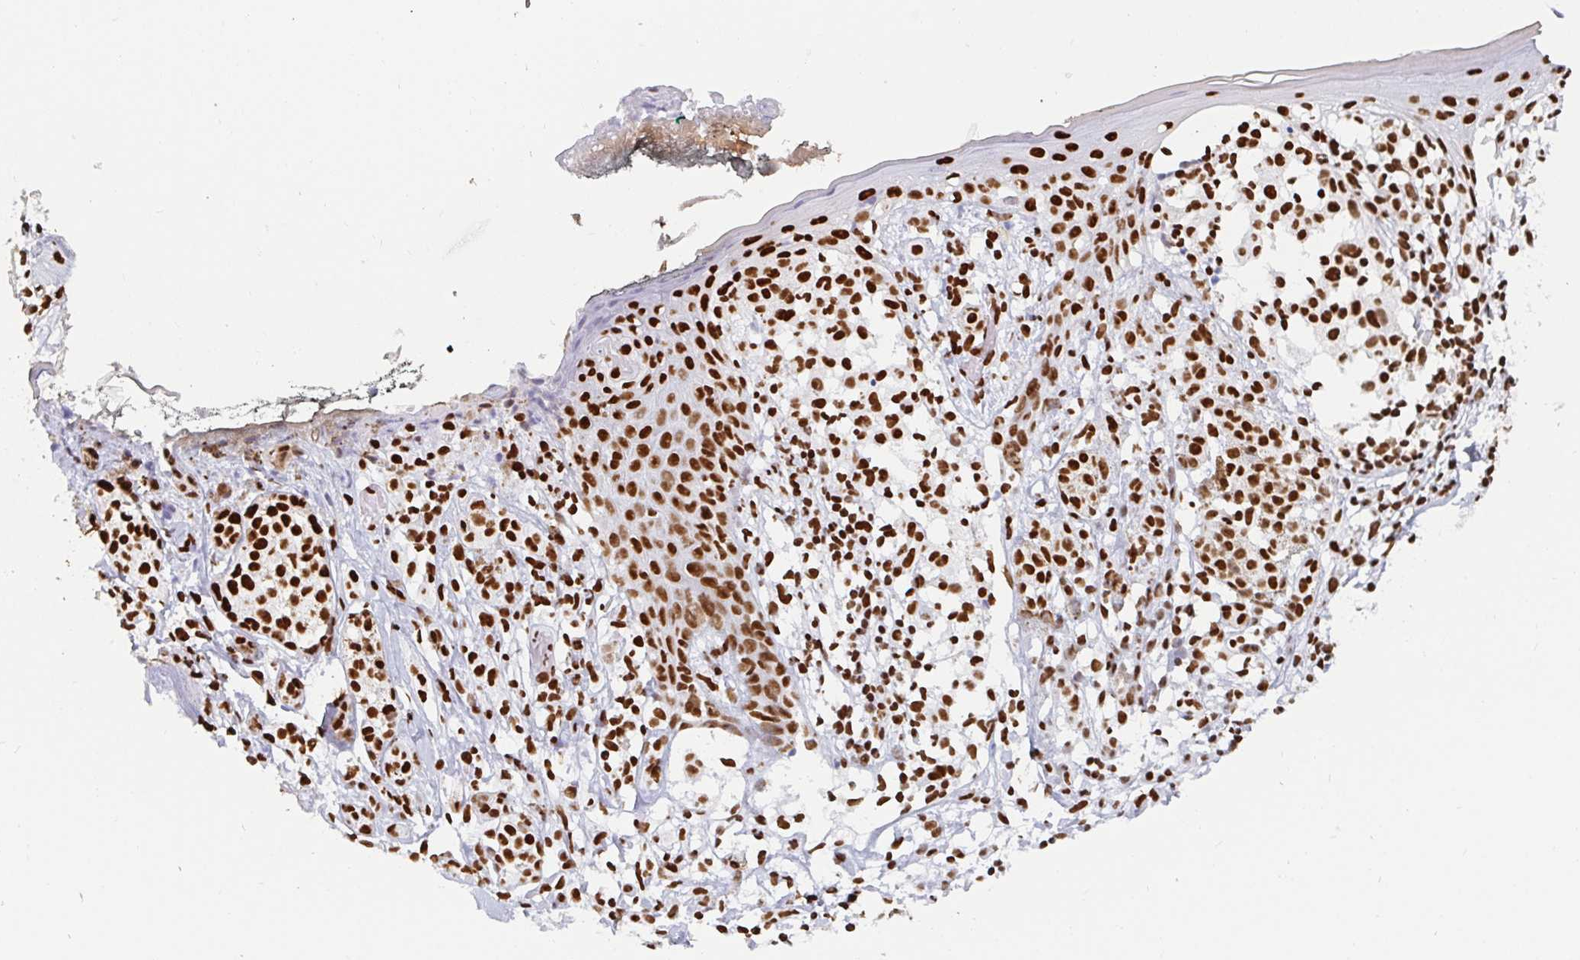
{"staining": {"intensity": "strong", "quantity": ">75%", "location": "nuclear"}, "tissue": "skin", "cell_type": "Fibroblasts", "image_type": "normal", "snomed": [{"axis": "morphology", "description": "Normal tissue, NOS"}, {"axis": "topography", "description": "Skin"}], "caption": "Immunohistochemical staining of unremarkable human skin displays strong nuclear protein staining in about >75% of fibroblasts.", "gene": "EWSR1", "patient": {"sex": "female", "age": 34}}